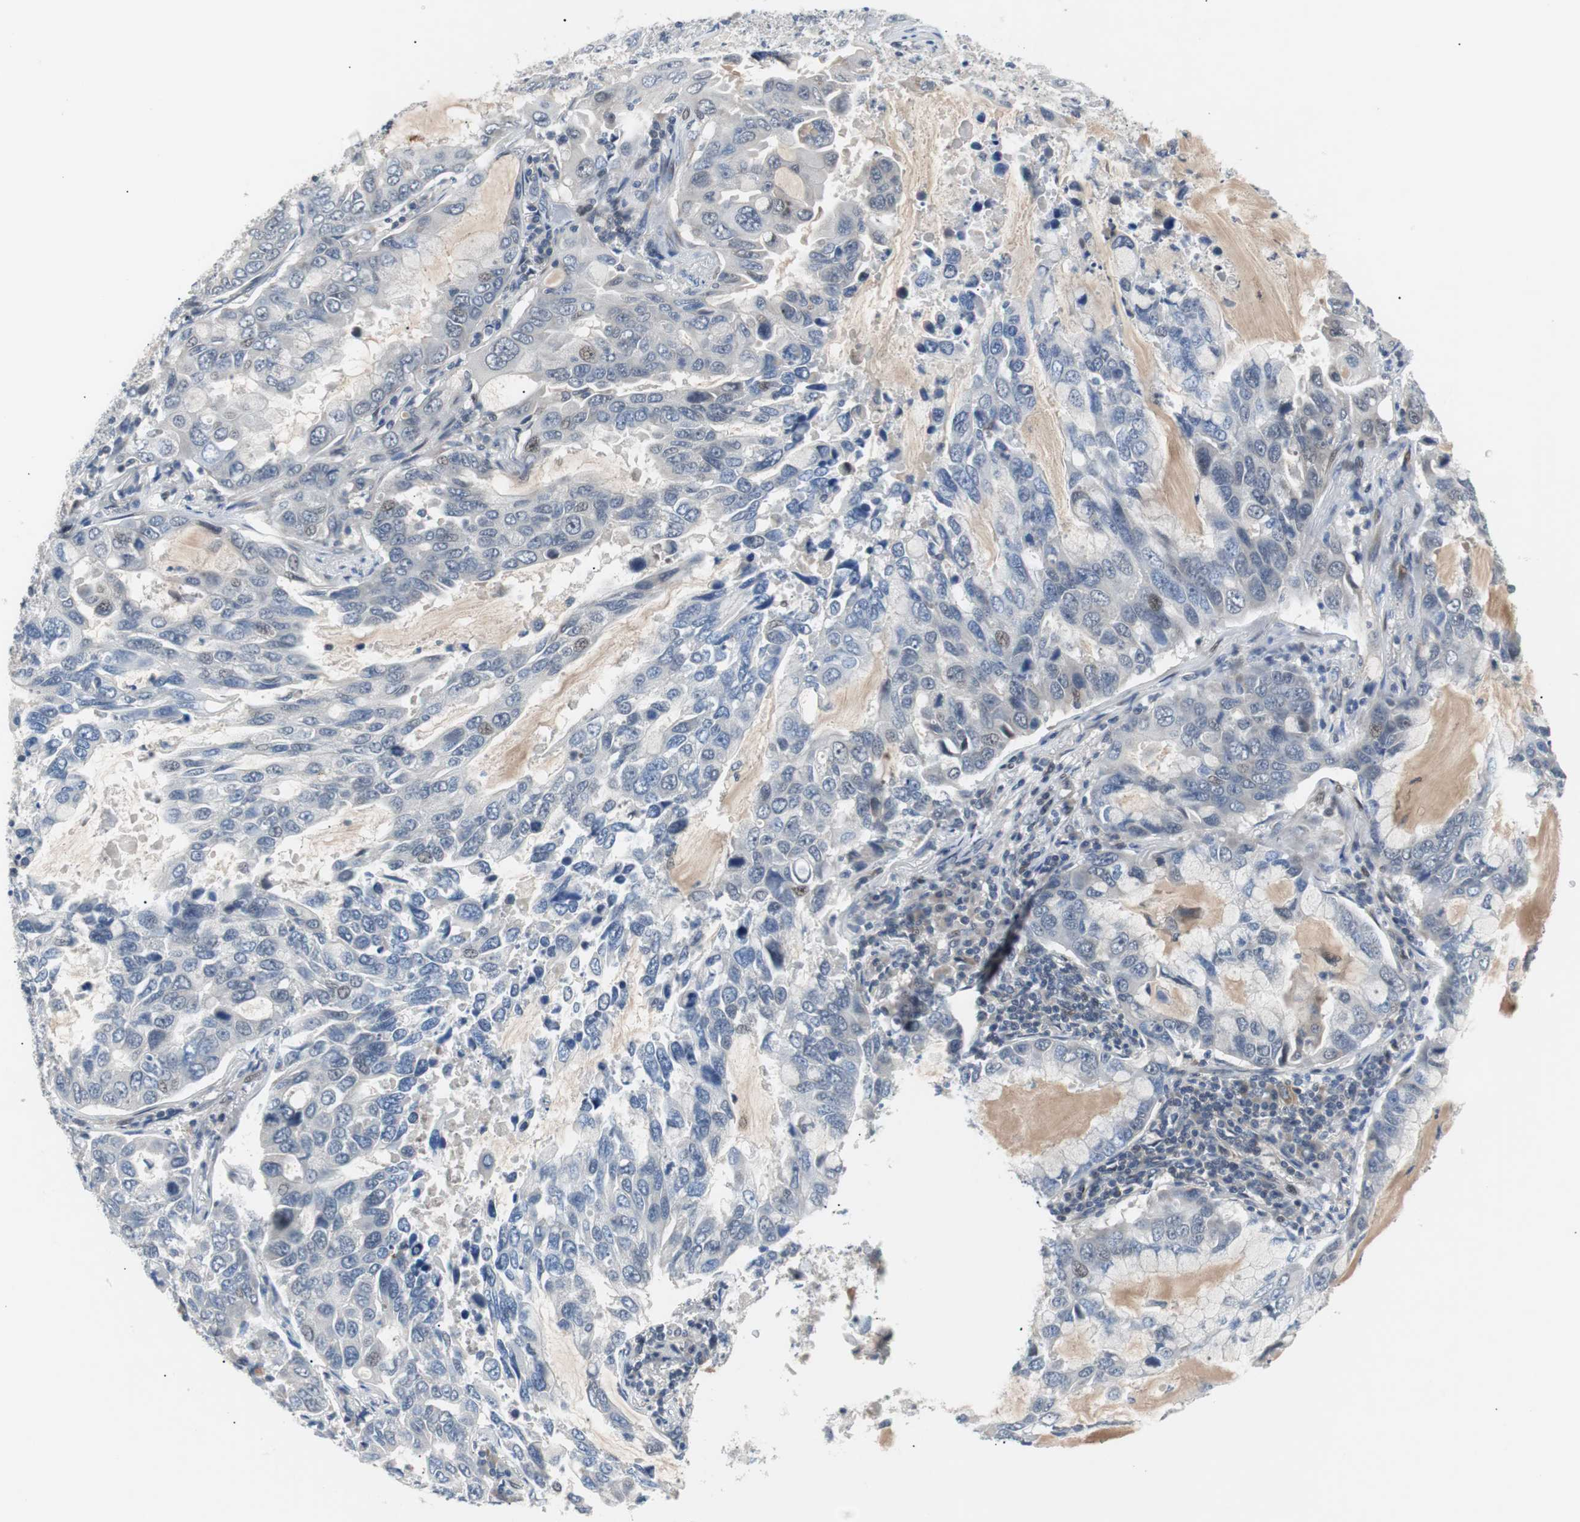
{"staining": {"intensity": "negative", "quantity": "none", "location": "none"}, "tissue": "lung cancer", "cell_type": "Tumor cells", "image_type": "cancer", "snomed": [{"axis": "morphology", "description": "Adenocarcinoma, NOS"}, {"axis": "topography", "description": "Lung"}], "caption": "High magnification brightfield microscopy of lung adenocarcinoma stained with DAB (3,3'-diaminobenzidine) (brown) and counterstained with hematoxylin (blue): tumor cells show no significant staining.", "gene": "MAP2K4", "patient": {"sex": "male", "age": 64}}